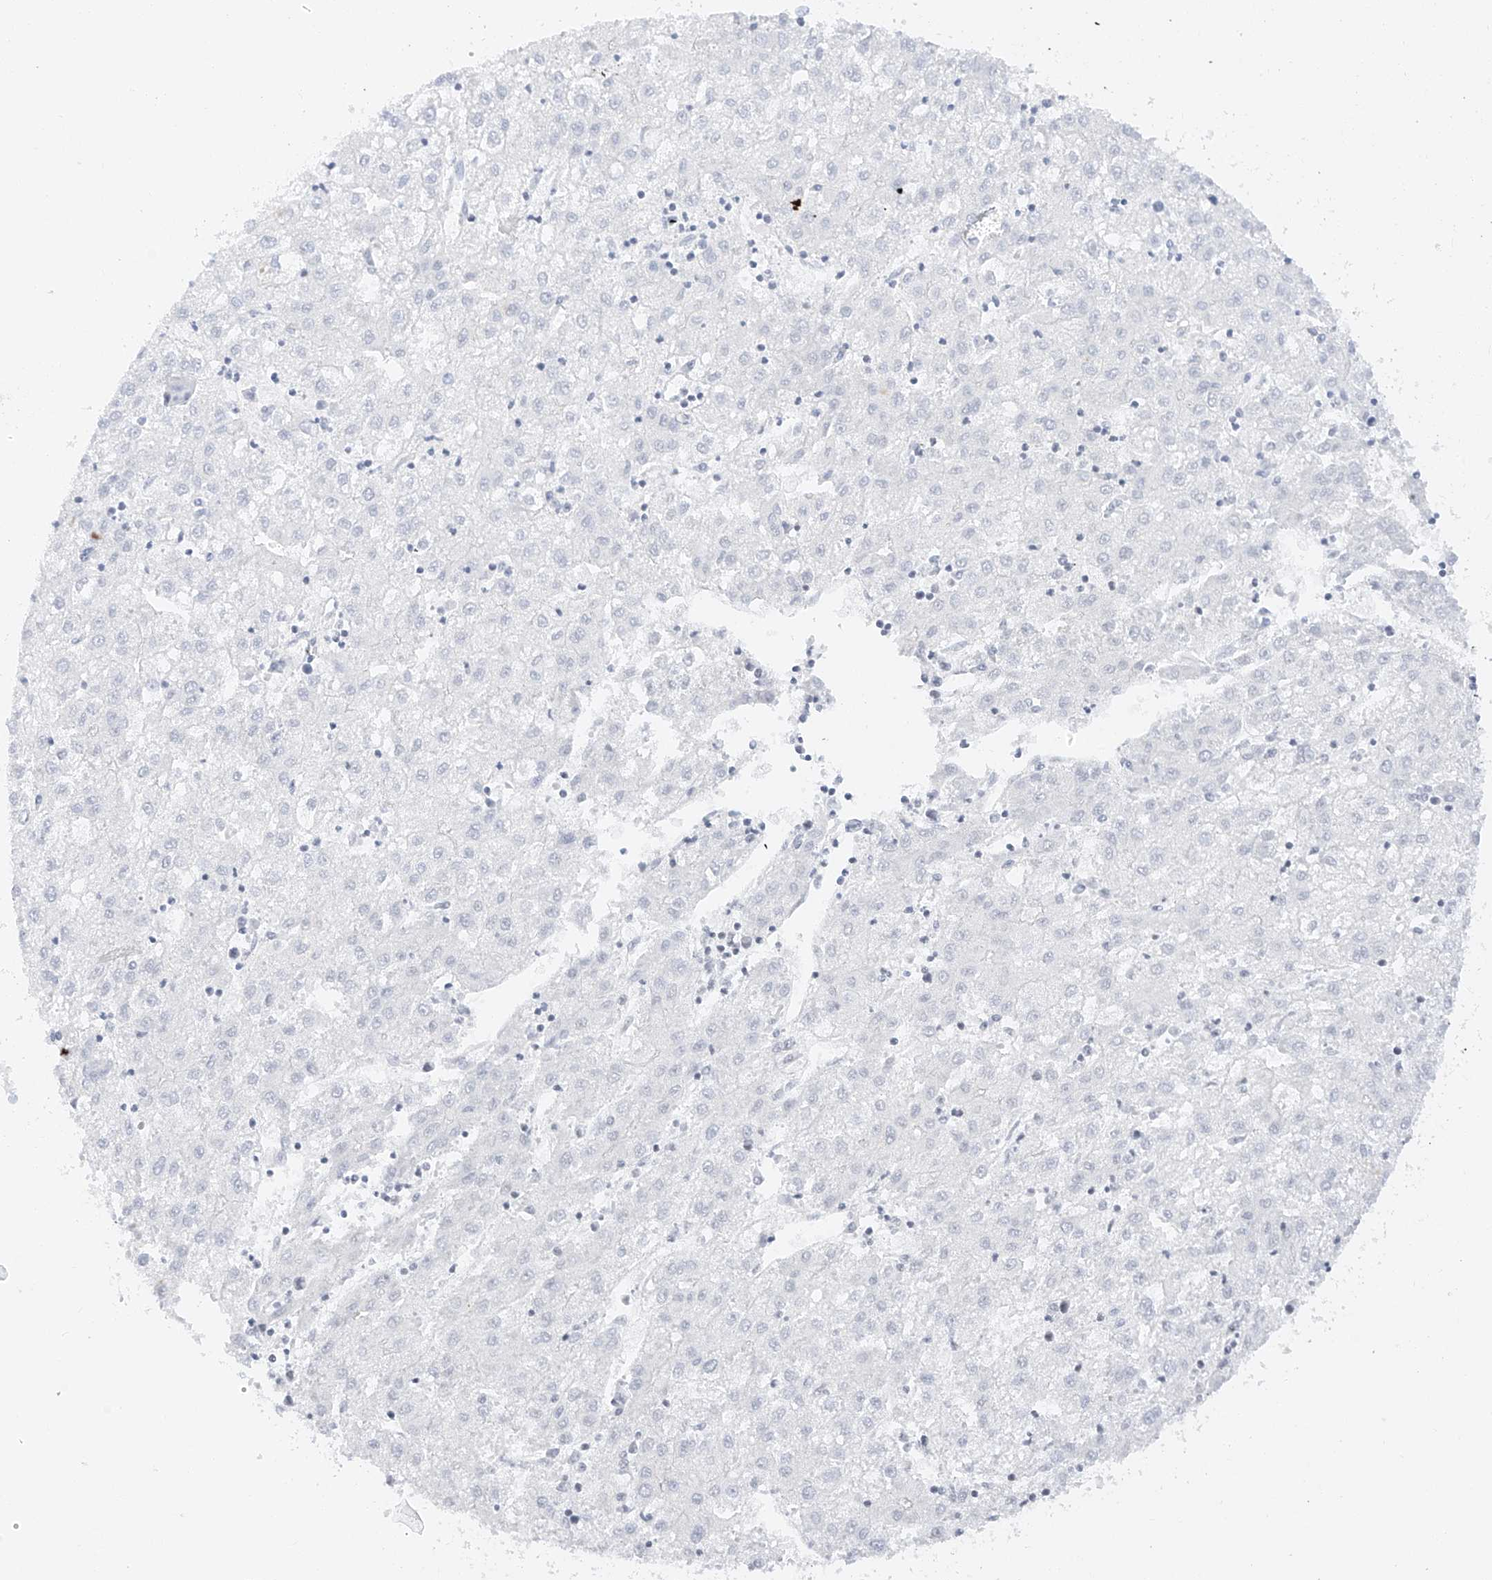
{"staining": {"intensity": "negative", "quantity": "none", "location": "none"}, "tissue": "liver cancer", "cell_type": "Tumor cells", "image_type": "cancer", "snomed": [{"axis": "morphology", "description": "Carcinoma, Hepatocellular, NOS"}, {"axis": "topography", "description": "Liver"}], "caption": "Tumor cells show no significant positivity in liver cancer.", "gene": "NRF1", "patient": {"sex": "male", "age": 72}}